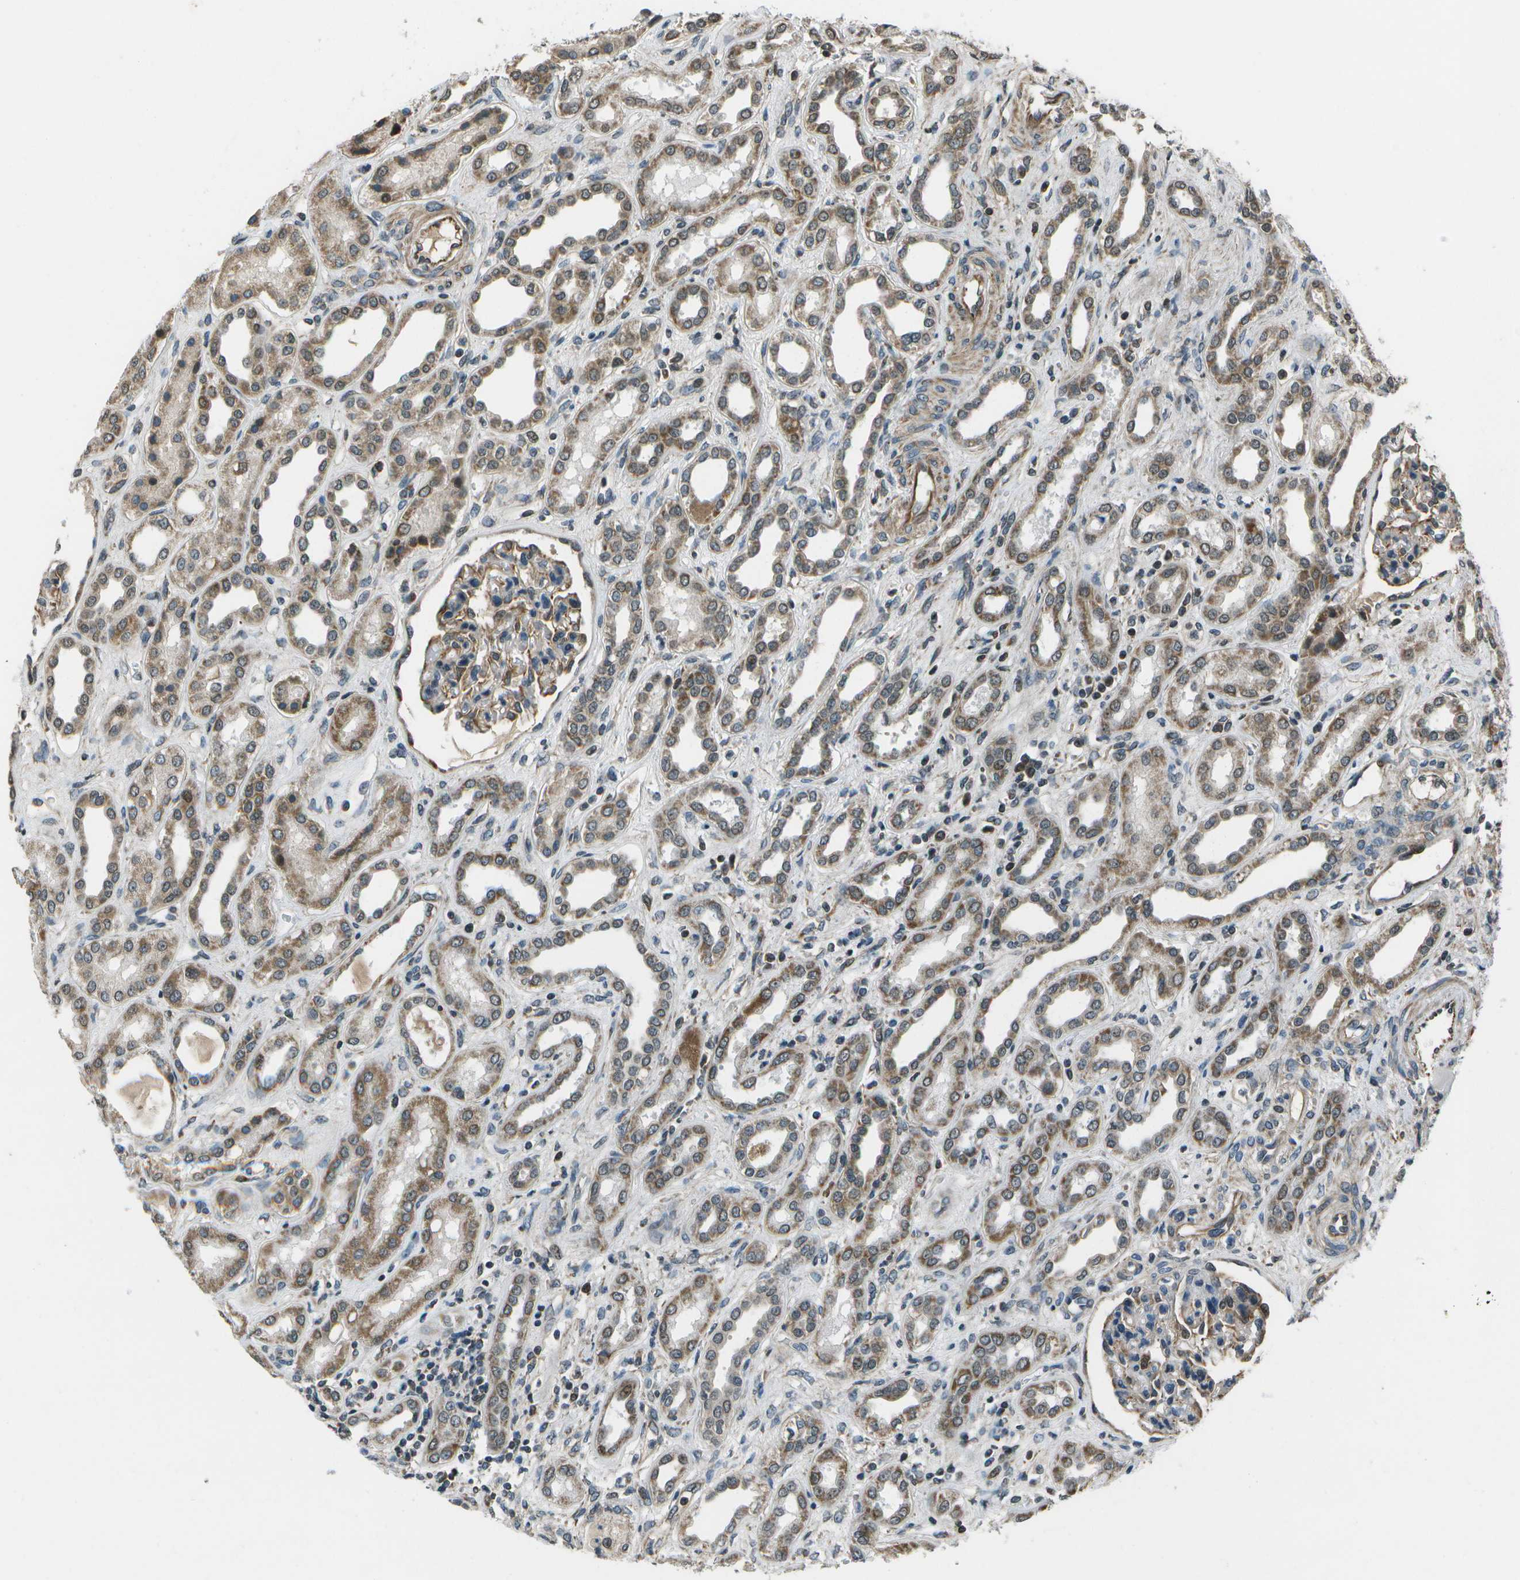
{"staining": {"intensity": "moderate", "quantity": "25%-75%", "location": "cytoplasmic/membranous"}, "tissue": "kidney", "cell_type": "Cells in glomeruli", "image_type": "normal", "snomed": [{"axis": "morphology", "description": "Normal tissue, NOS"}, {"axis": "topography", "description": "Kidney"}], "caption": "DAB immunohistochemical staining of normal human kidney reveals moderate cytoplasmic/membranous protein positivity in about 25%-75% of cells in glomeruli. (Stains: DAB in brown, nuclei in blue, Microscopy: brightfield microscopy at high magnification).", "gene": "EIF2AK1", "patient": {"sex": "male", "age": 59}}